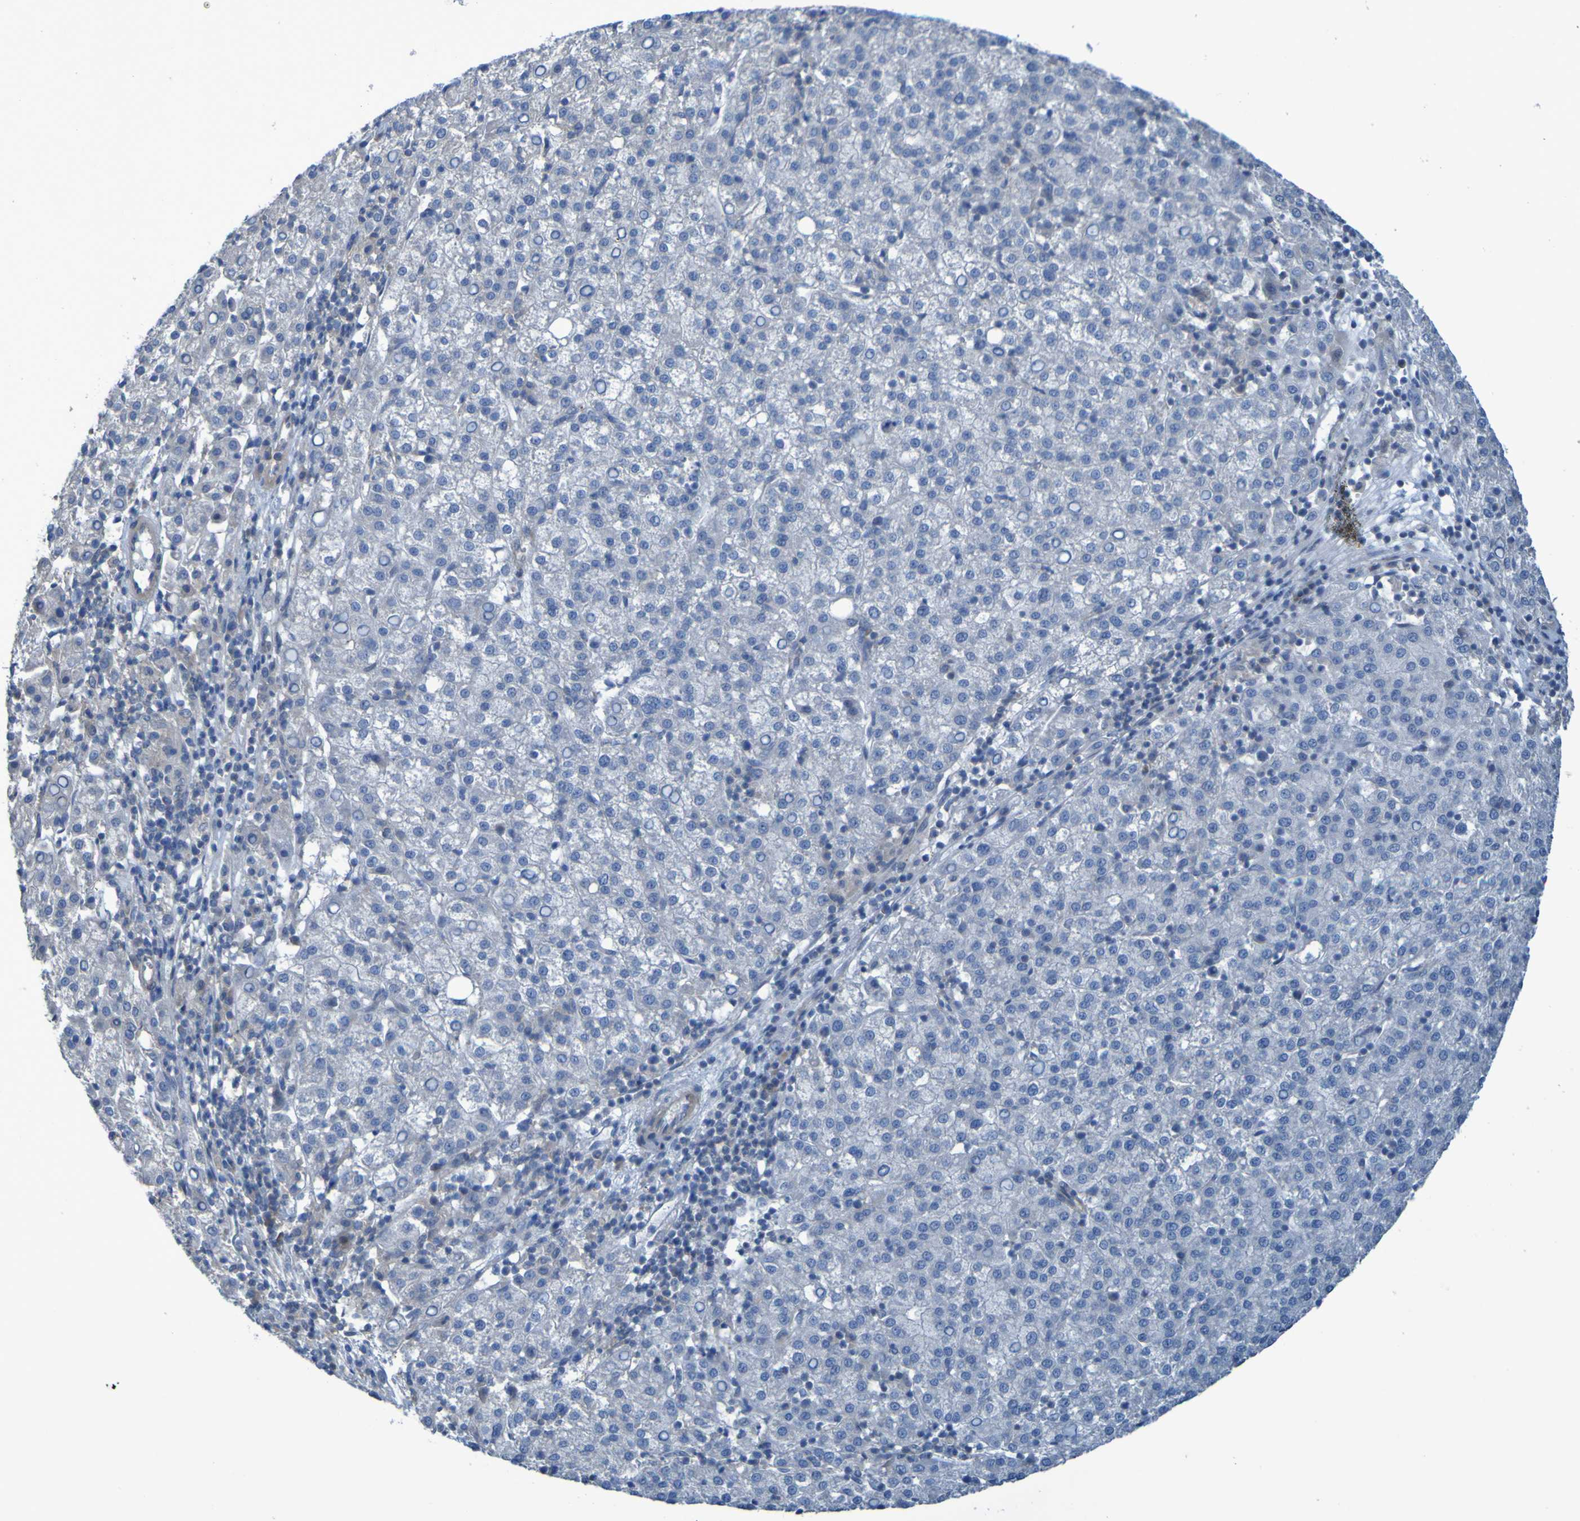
{"staining": {"intensity": "negative", "quantity": "none", "location": "none"}, "tissue": "liver cancer", "cell_type": "Tumor cells", "image_type": "cancer", "snomed": [{"axis": "morphology", "description": "Carcinoma, Hepatocellular, NOS"}, {"axis": "topography", "description": "Liver"}], "caption": "Immunohistochemical staining of hepatocellular carcinoma (liver) shows no significant expression in tumor cells. Brightfield microscopy of immunohistochemistry (IHC) stained with DAB (3,3'-diaminobenzidine) (brown) and hematoxylin (blue), captured at high magnification.", "gene": "NPRL3", "patient": {"sex": "female", "age": 58}}